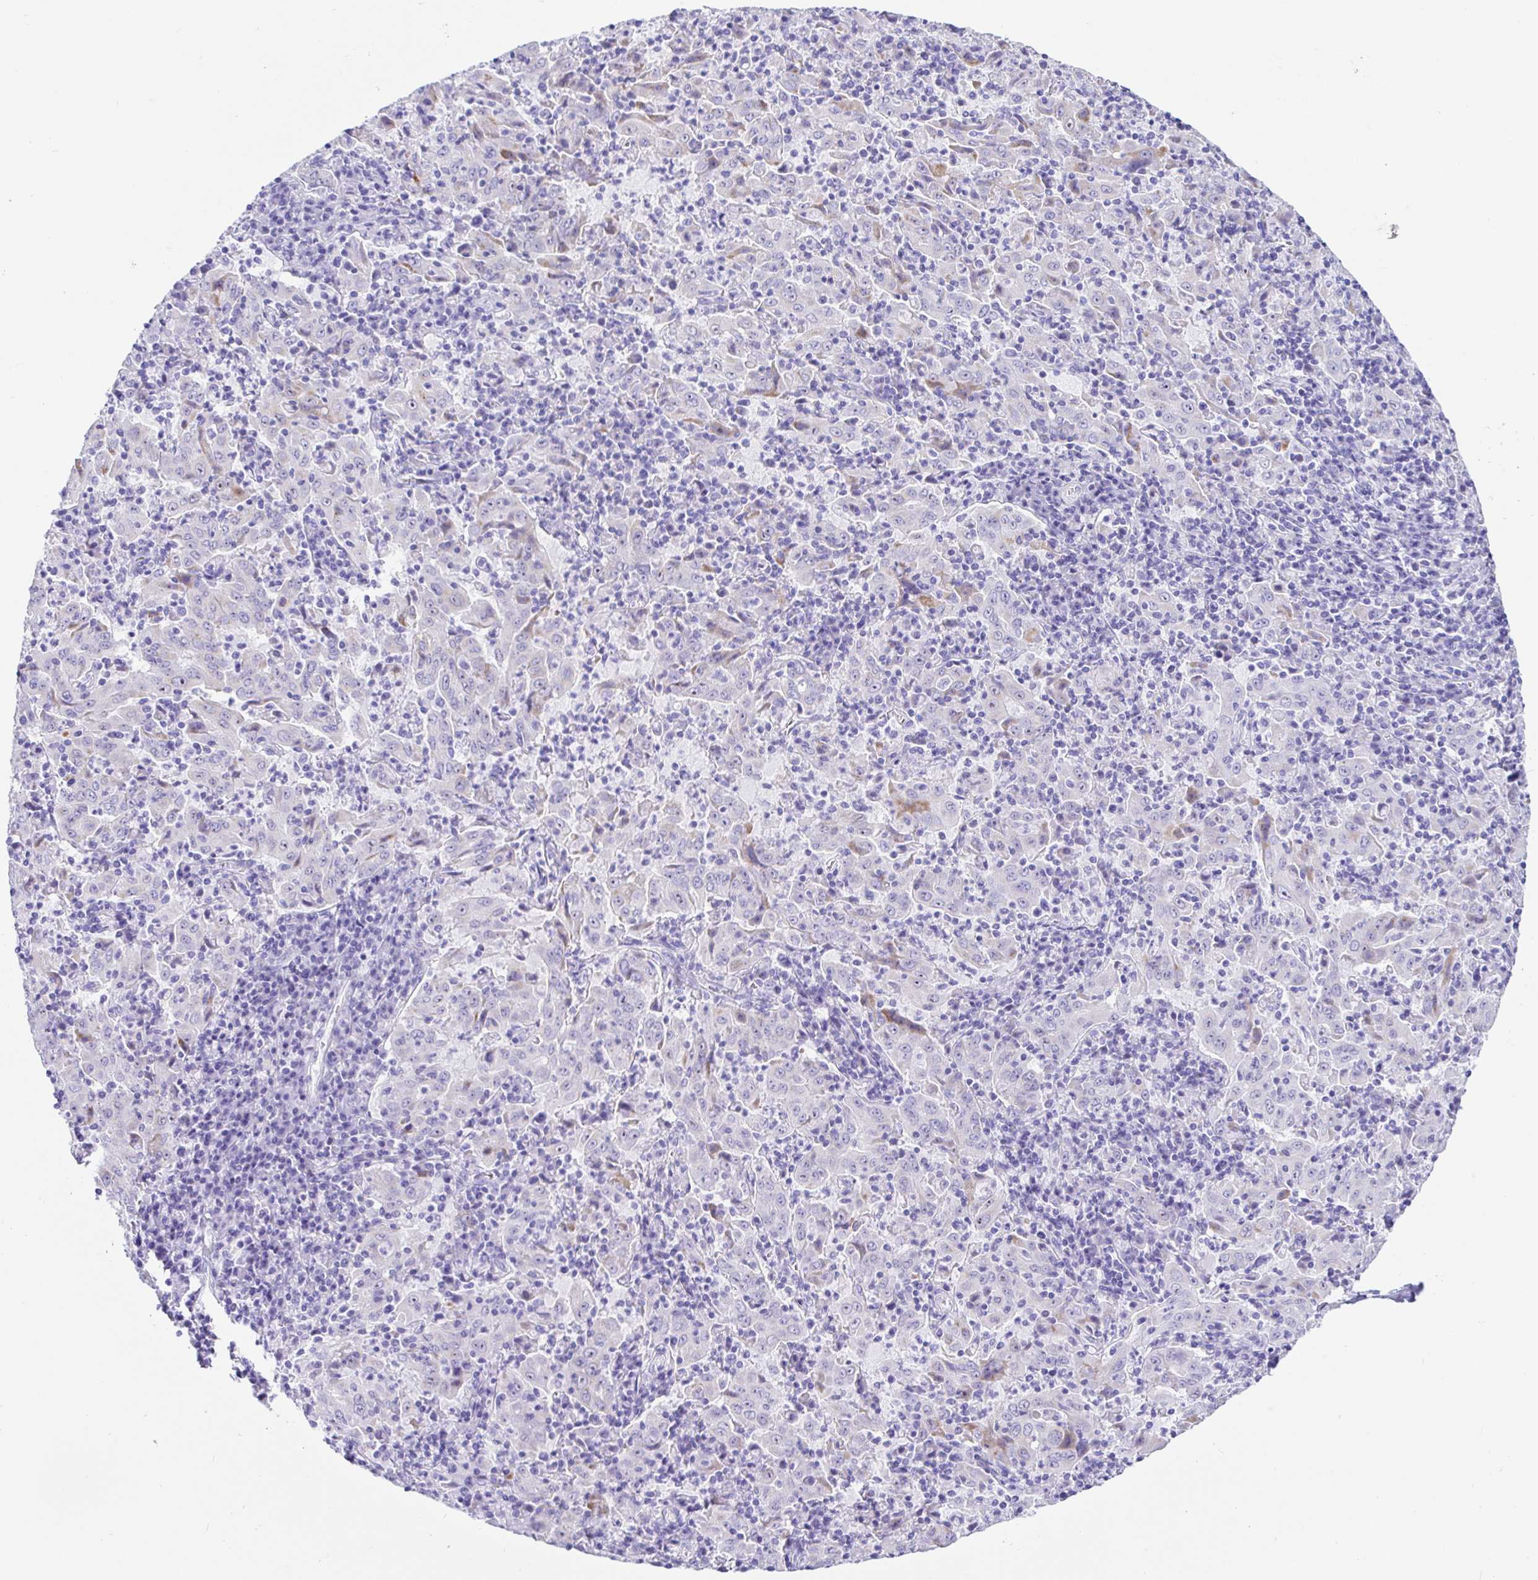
{"staining": {"intensity": "negative", "quantity": "none", "location": "none"}, "tissue": "pancreatic cancer", "cell_type": "Tumor cells", "image_type": "cancer", "snomed": [{"axis": "morphology", "description": "Adenocarcinoma, NOS"}, {"axis": "topography", "description": "Pancreas"}], "caption": "The immunohistochemistry (IHC) histopathology image has no significant positivity in tumor cells of pancreatic cancer (adenocarcinoma) tissue. (DAB (3,3'-diaminobenzidine) immunohistochemistry (IHC), high magnification).", "gene": "PRAMEF19", "patient": {"sex": "male", "age": 63}}